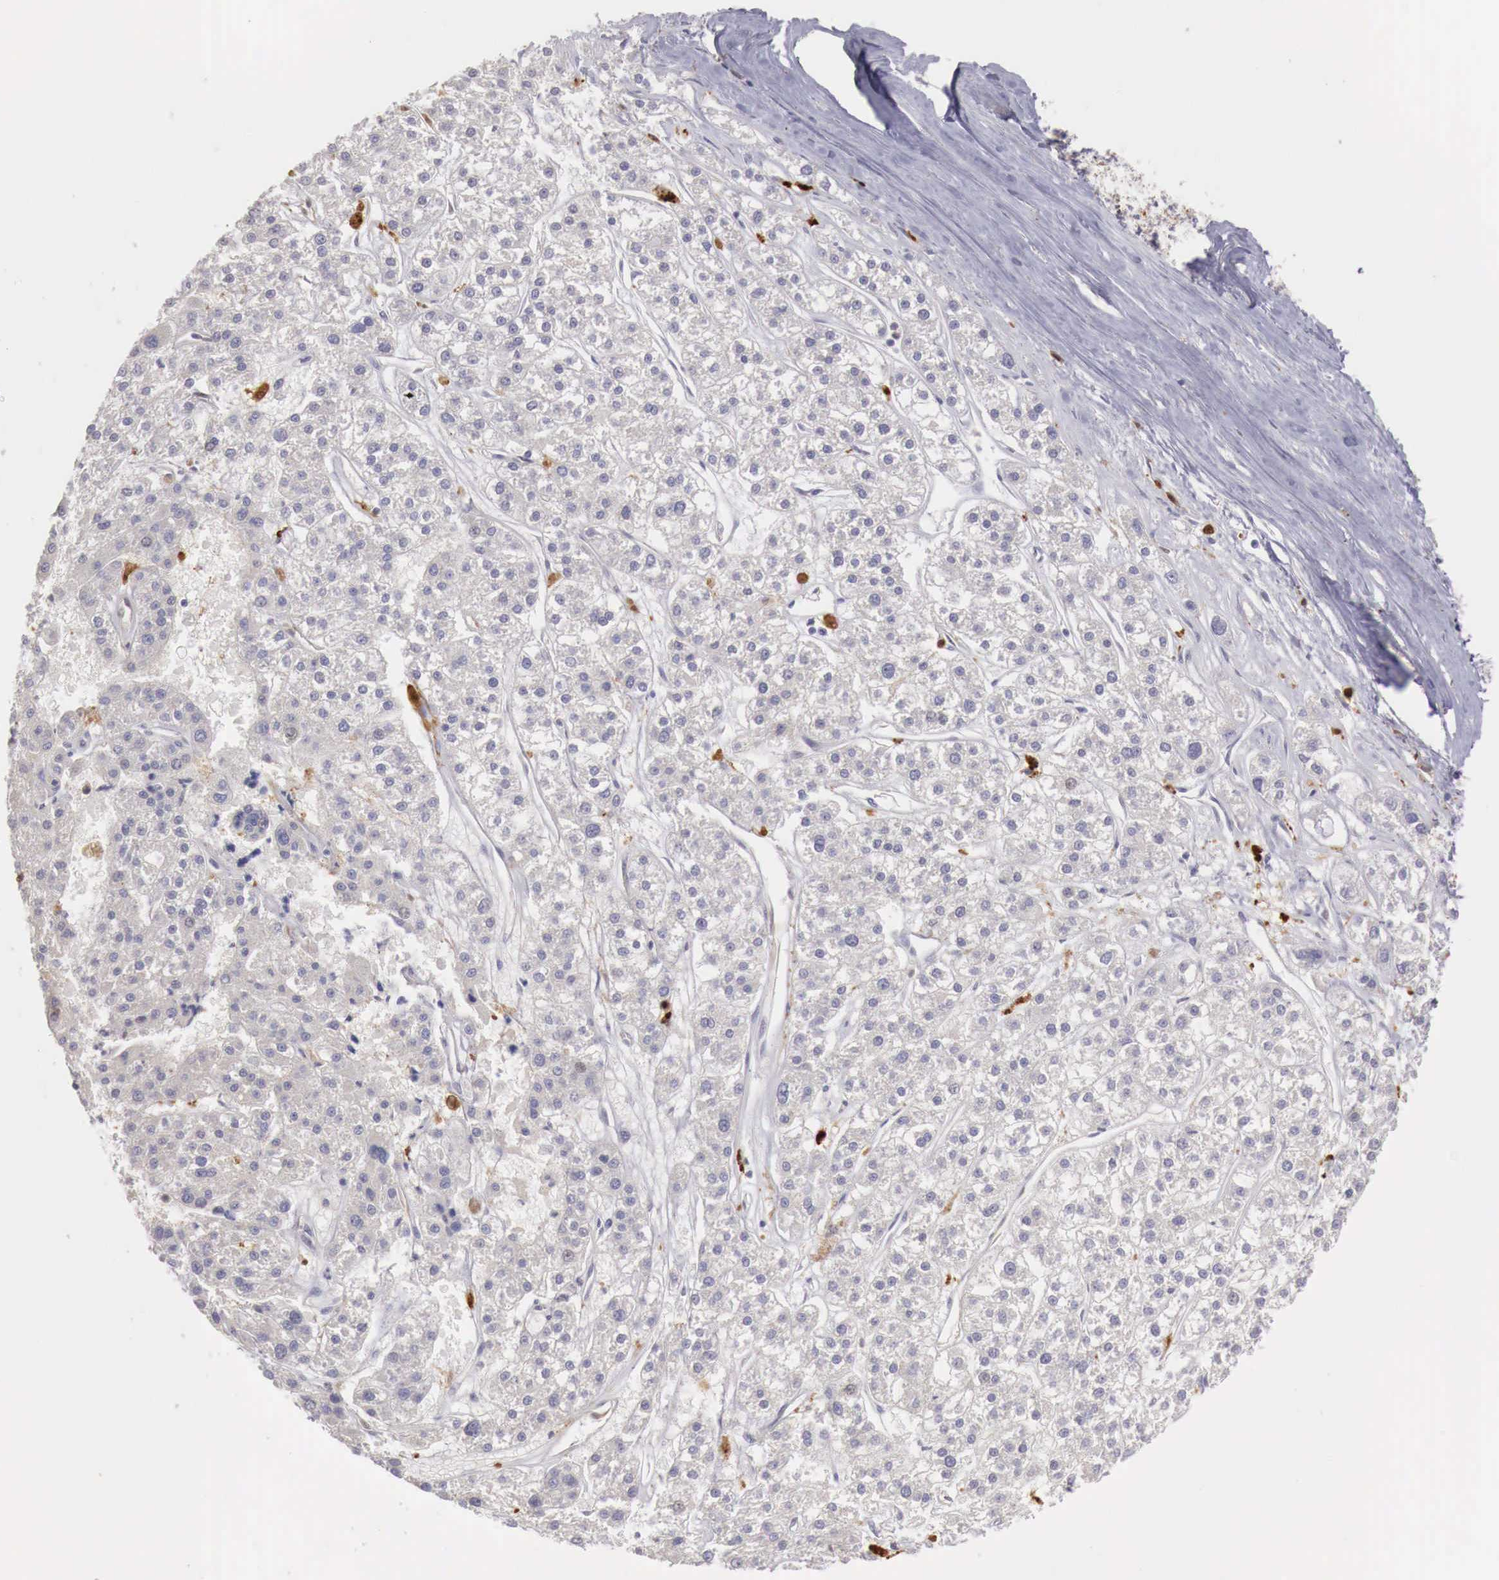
{"staining": {"intensity": "negative", "quantity": "none", "location": "none"}, "tissue": "liver cancer", "cell_type": "Tumor cells", "image_type": "cancer", "snomed": [{"axis": "morphology", "description": "Carcinoma, Hepatocellular, NOS"}, {"axis": "topography", "description": "Liver"}], "caption": "Immunohistochemistry of human liver cancer exhibits no positivity in tumor cells.", "gene": "RENBP", "patient": {"sex": "female", "age": 85}}